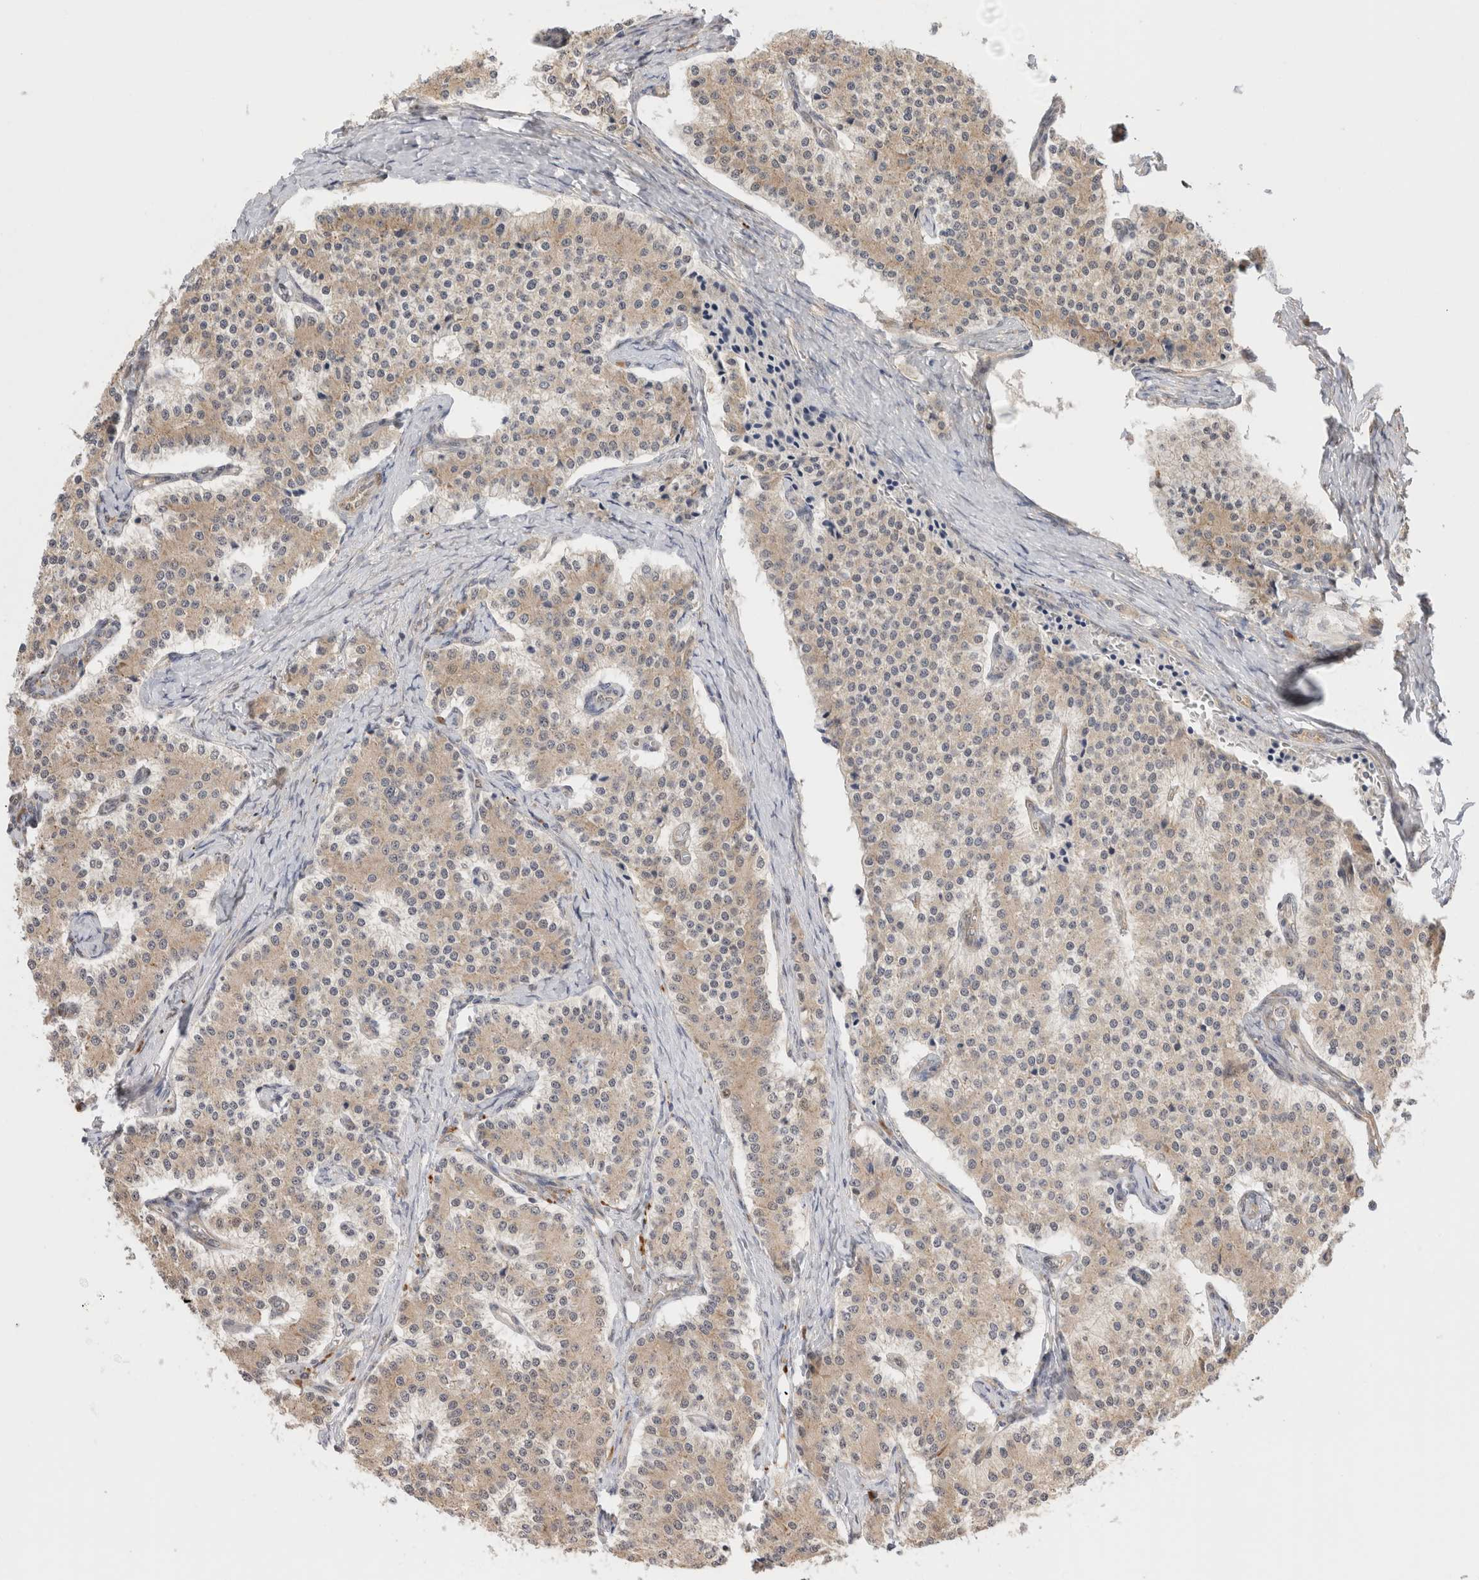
{"staining": {"intensity": "weak", "quantity": "<25%", "location": "cytoplasmic/membranous"}, "tissue": "carcinoid", "cell_type": "Tumor cells", "image_type": "cancer", "snomed": [{"axis": "morphology", "description": "Carcinoid, malignant, NOS"}, {"axis": "topography", "description": "Colon"}], "caption": "A micrograph of human carcinoid (malignant) is negative for staining in tumor cells.", "gene": "ACTL9", "patient": {"sex": "female", "age": 52}}